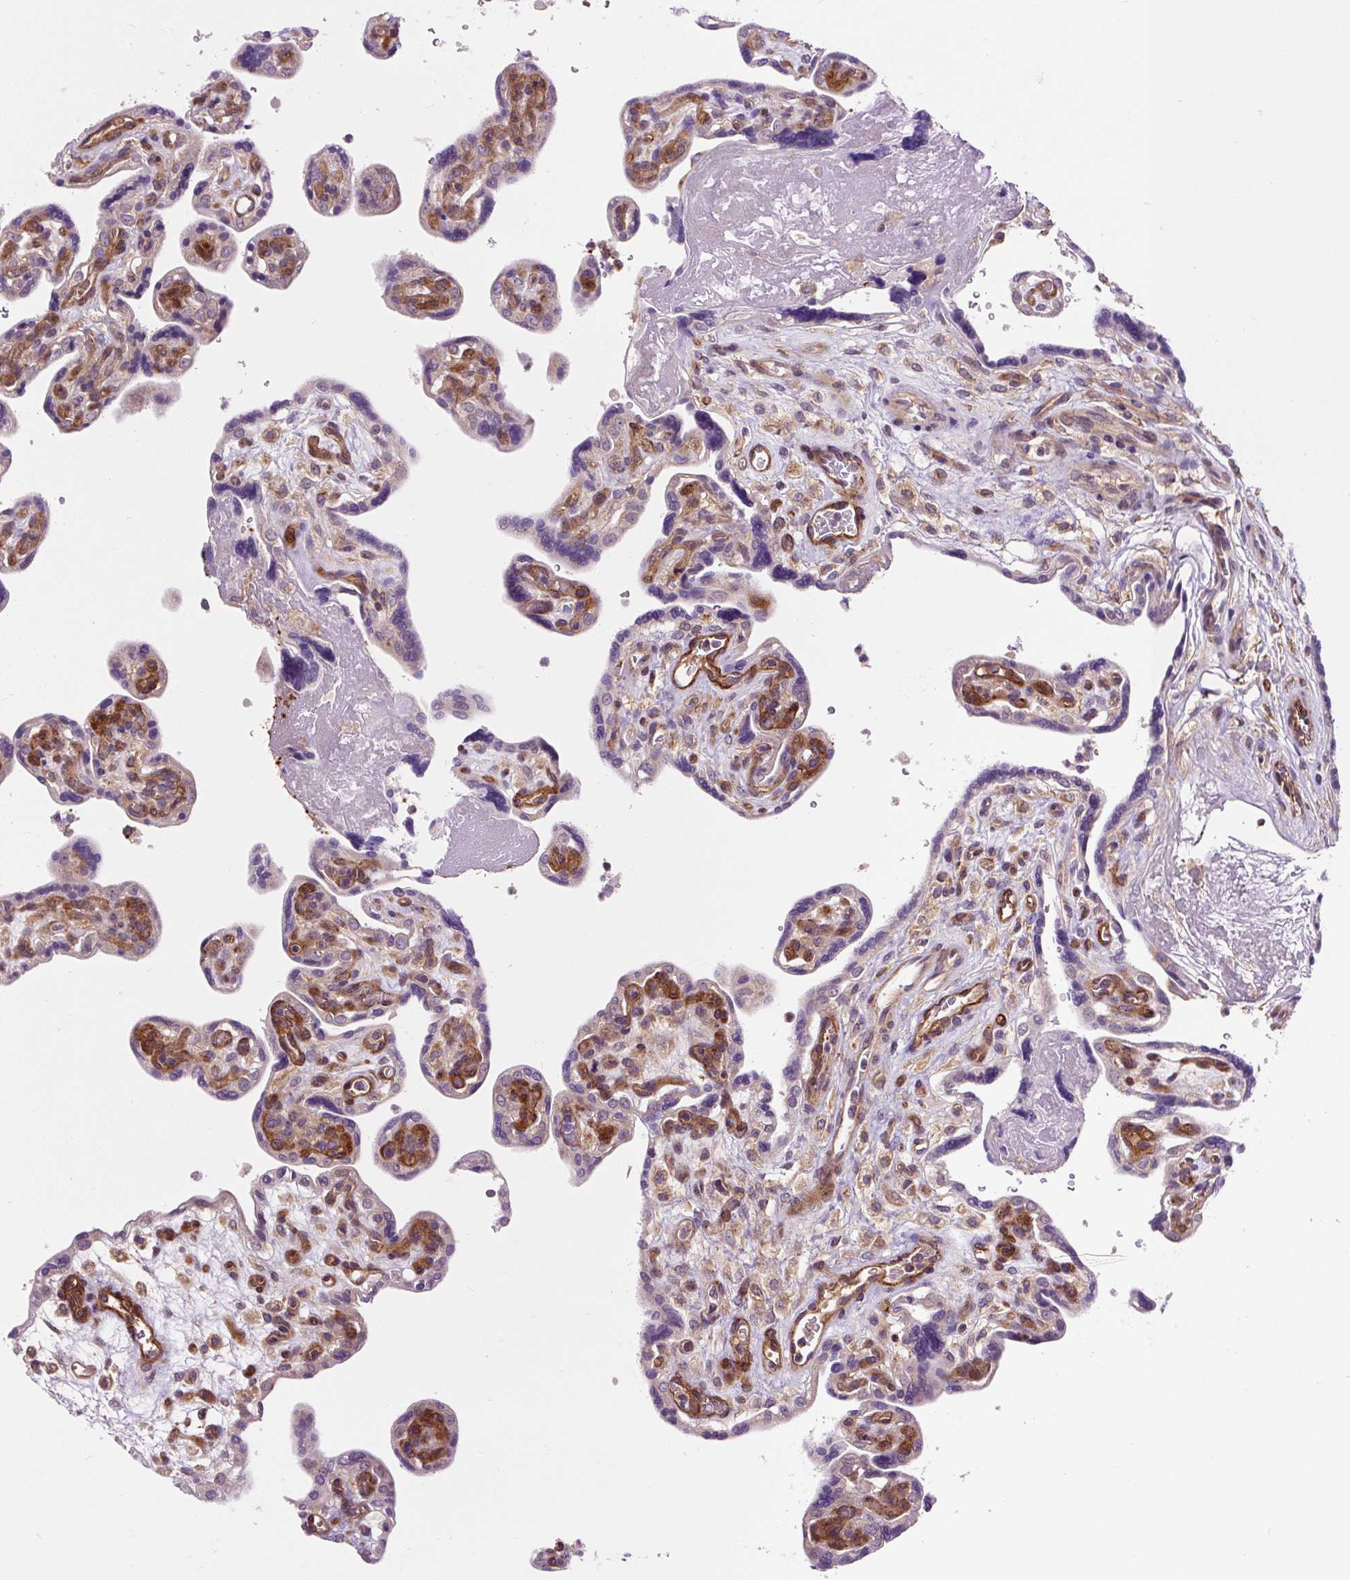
{"staining": {"intensity": "negative", "quantity": "none", "location": "none"}, "tissue": "placenta", "cell_type": "Trophoblastic cells", "image_type": "normal", "snomed": [{"axis": "morphology", "description": "Normal tissue, NOS"}, {"axis": "topography", "description": "Placenta"}], "caption": "An immunohistochemistry (IHC) micrograph of unremarkable placenta is shown. There is no staining in trophoblastic cells of placenta.", "gene": "PCDHGB3", "patient": {"sex": "female", "age": 39}}